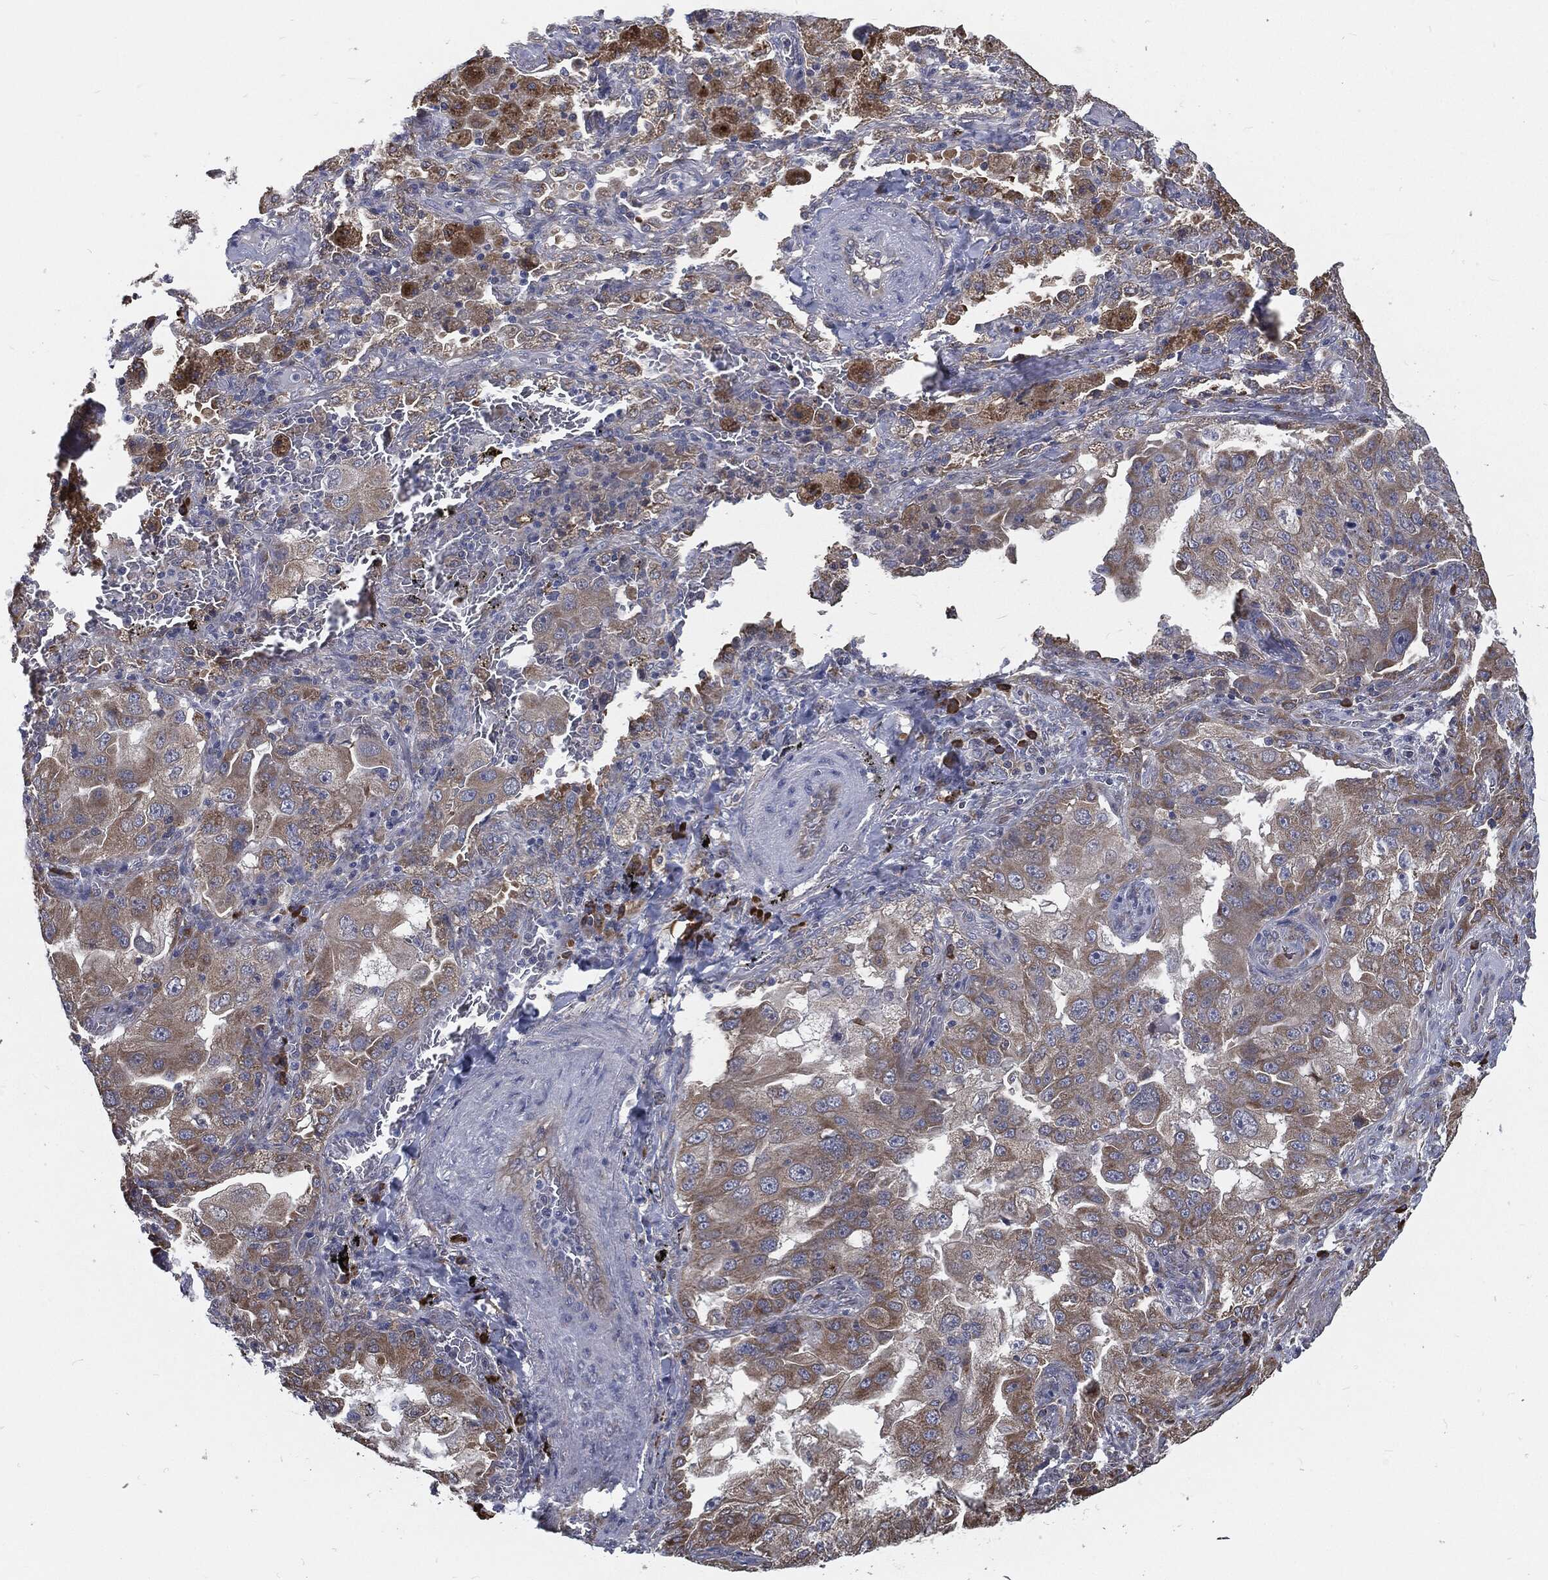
{"staining": {"intensity": "moderate", "quantity": "25%-75%", "location": "cytoplasmic/membranous"}, "tissue": "lung cancer", "cell_type": "Tumor cells", "image_type": "cancer", "snomed": [{"axis": "morphology", "description": "Adenocarcinoma, NOS"}, {"axis": "topography", "description": "Lung"}], "caption": "Immunohistochemistry (DAB) staining of lung cancer shows moderate cytoplasmic/membranous protein staining in about 25%-75% of tumor cells. Immunohistochemistry (ihc) stains the protein in brown and the nuclei are stained blue.", "gene": "PRDX4", "patient": {"sex": "female", "age": 61}}